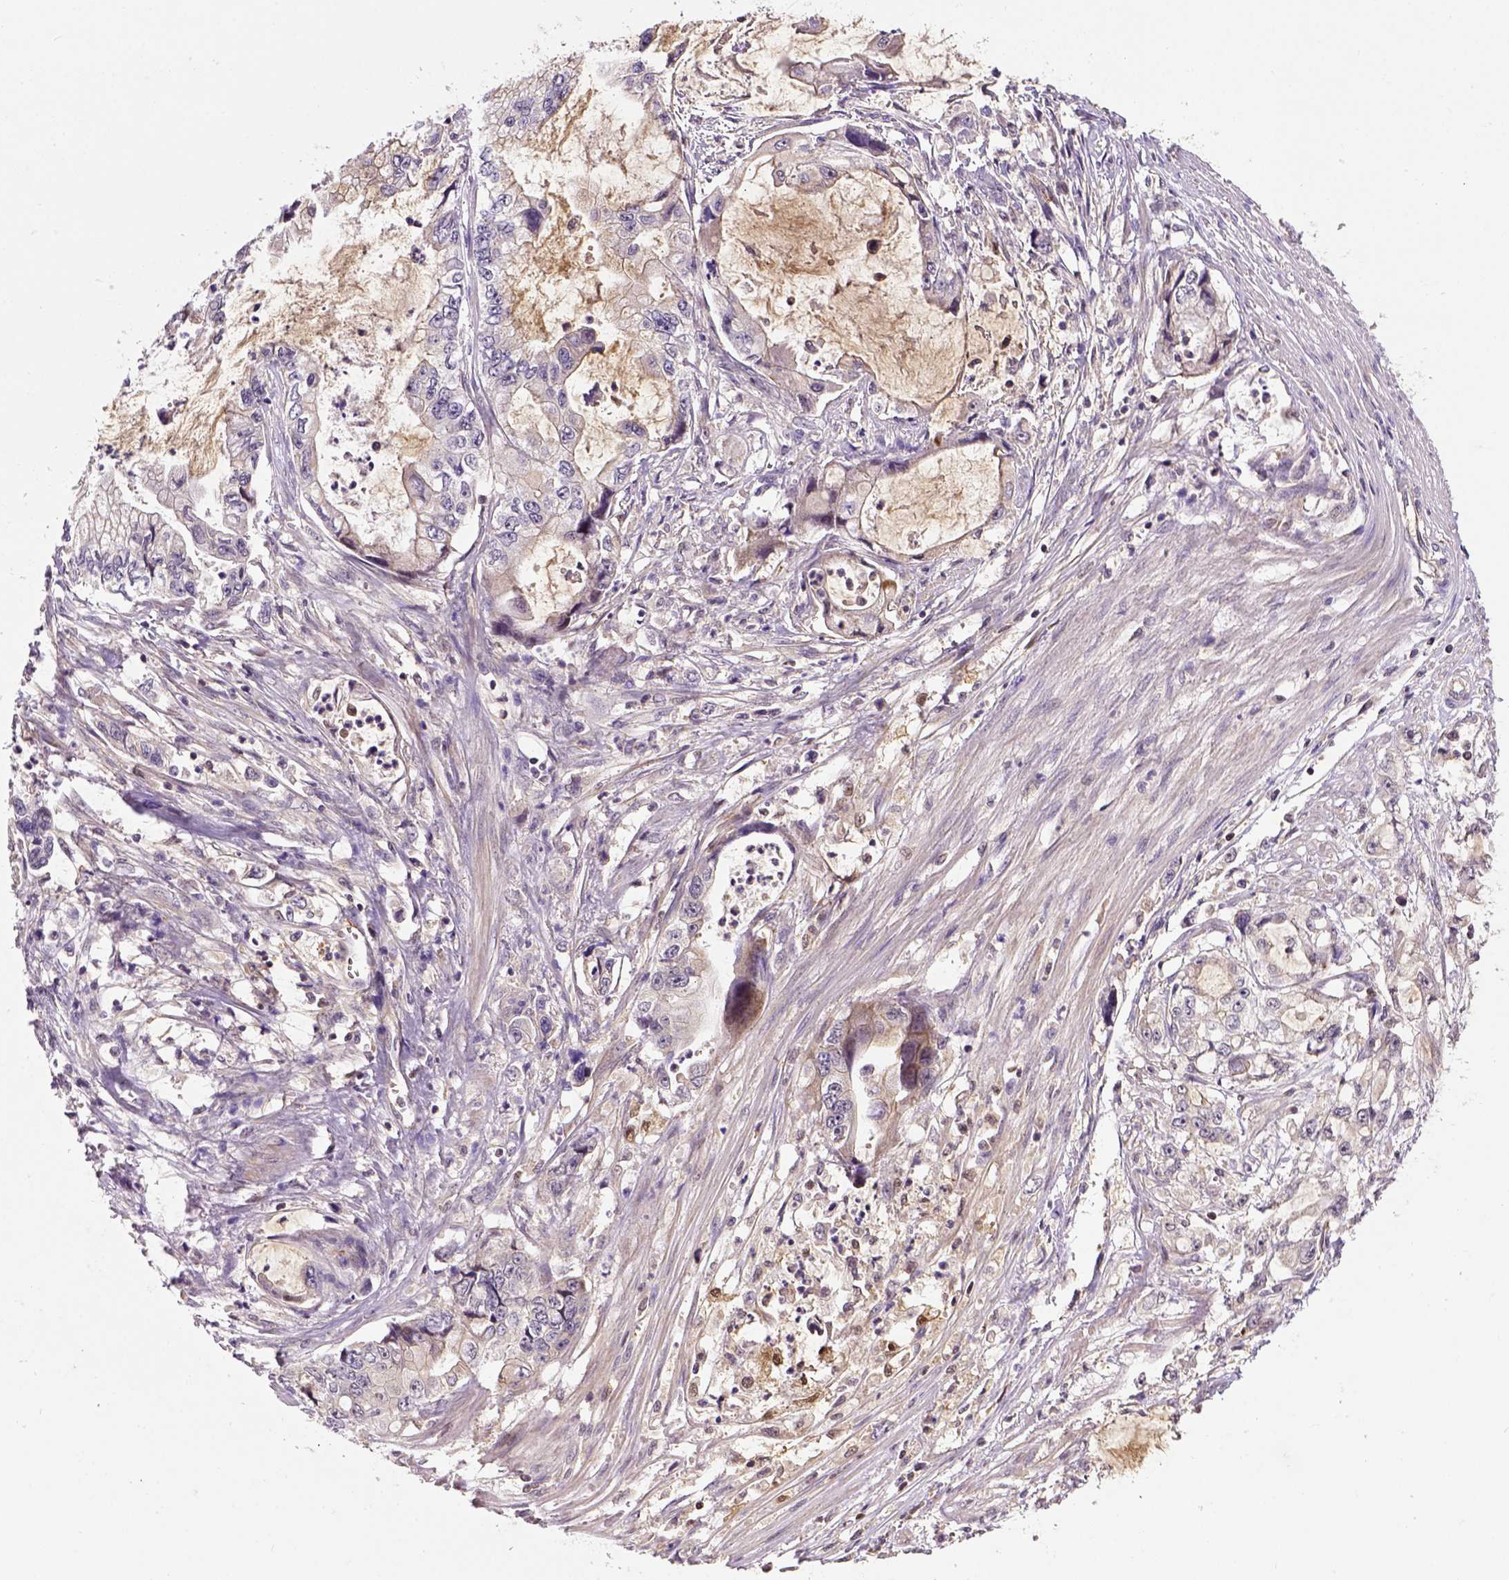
{"staining": {"intensity": "negative", "quantity": "none", "location": "none"}, "tissue": "stomach cancer", "cell_type": "Tumor cells", "image_type": "cancer", "snomed": [{"axis": "morphology", "description": "Adenocarcinoma, NOS"}, {"axis": "topography", "description": "Pancreas"}, {"axis": "topography", "description": "Stomach, upper"}, {"axis": "topography", "description": "Stomach"}], "caption": "A high-resolution photomicrograph shows immunohistochemistry staining of stomach cancer, which shows no significant staining in tumor cells.", "gene": "MATK", "patient": {"sex": "male", "age": 77}}